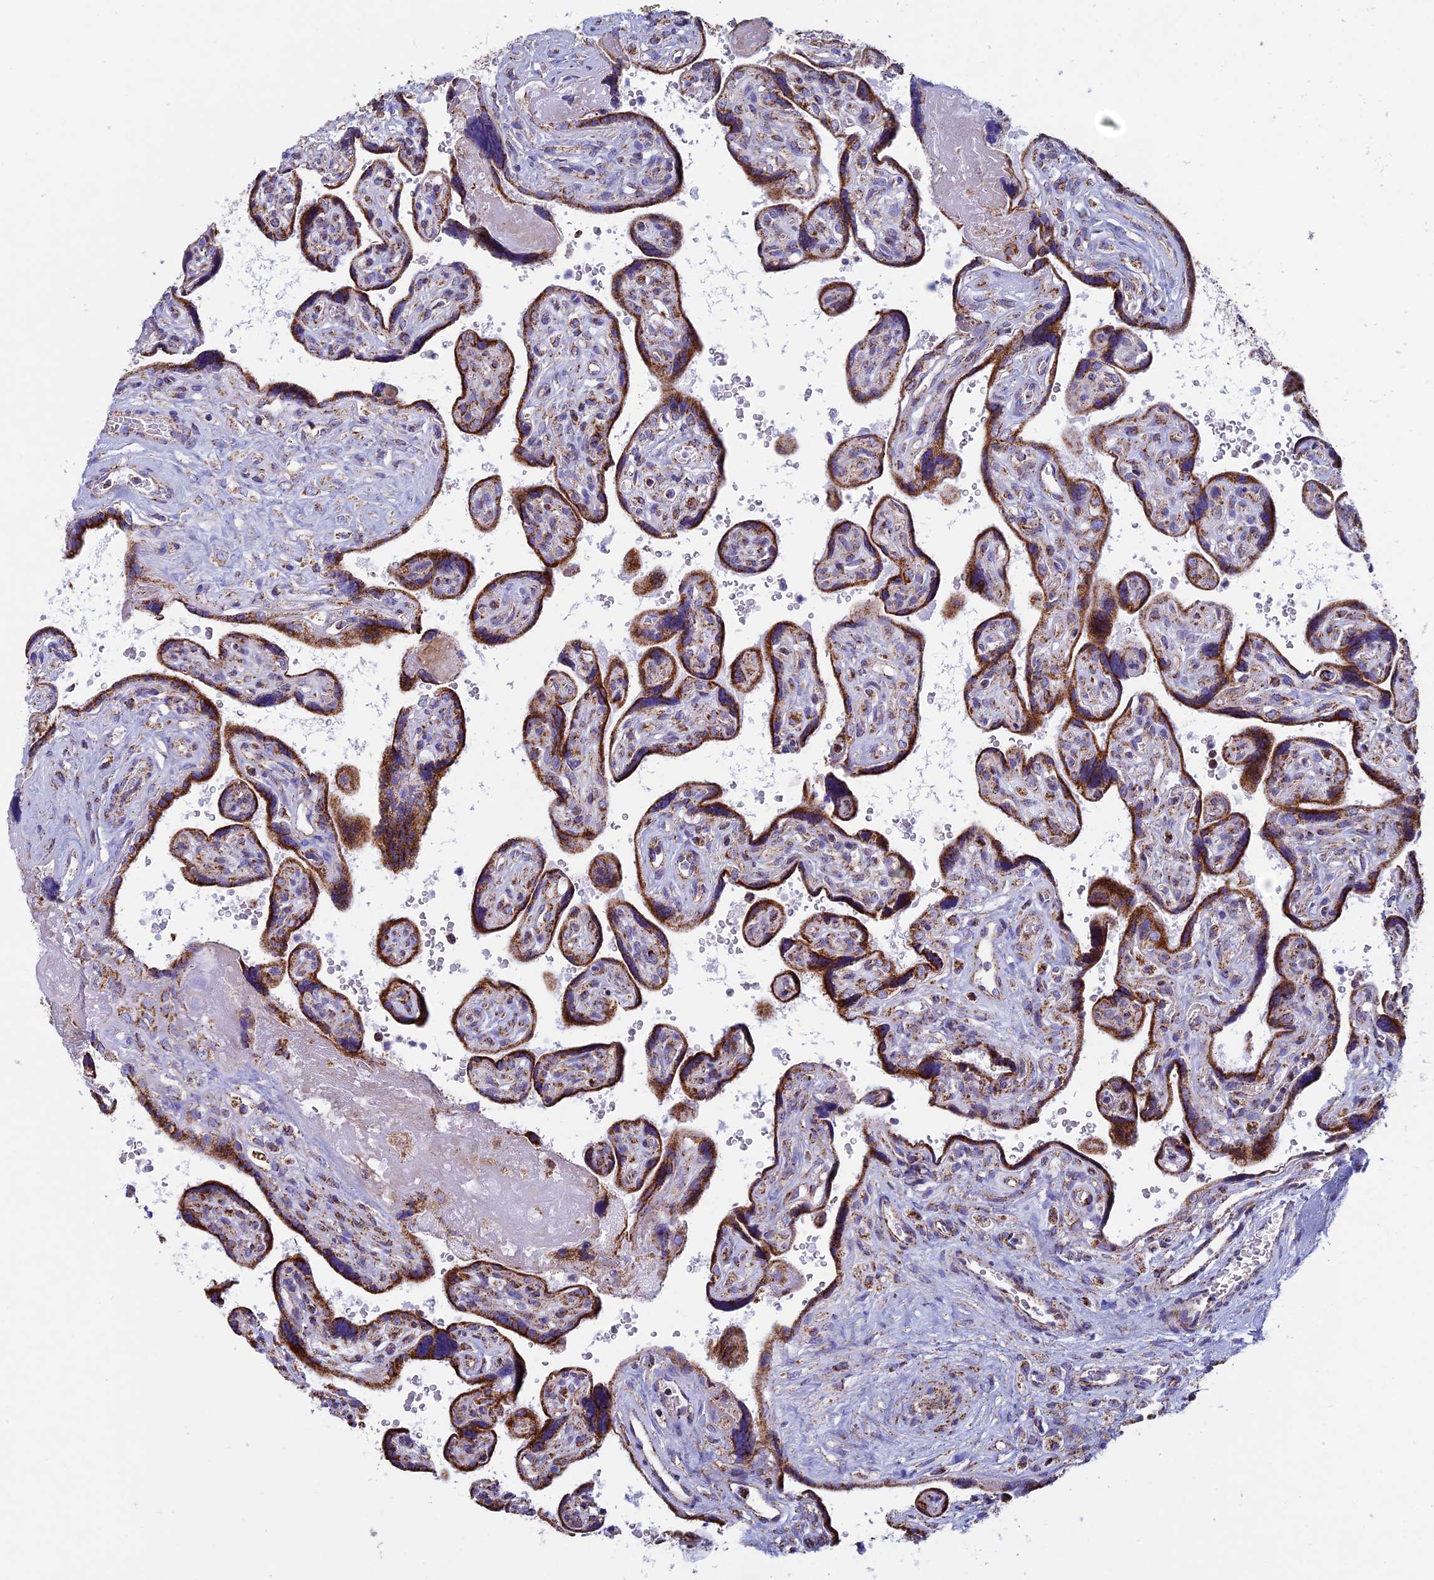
{"staining": {"intensity": "moderate", "quantity": ">75%", "location": "cytoplasmic/membranous"}, "tissue": "placenta", "cell_type": "Trophoblastic cells", "image_type": "normal", "snomed": [{"axis": "morphology", "description": "Normal tissue, NOS"}, {"axis": "topography", "description": "Placenta"}], "caption": "Unremarkable placenta reveals moderate cytoplasmic/membranous positivity in about >75% of trophoblastic cells Nuclei are stained in blue..", "gene": "UQCRFS1", "patient": {"sex": "female", "age": 39}}